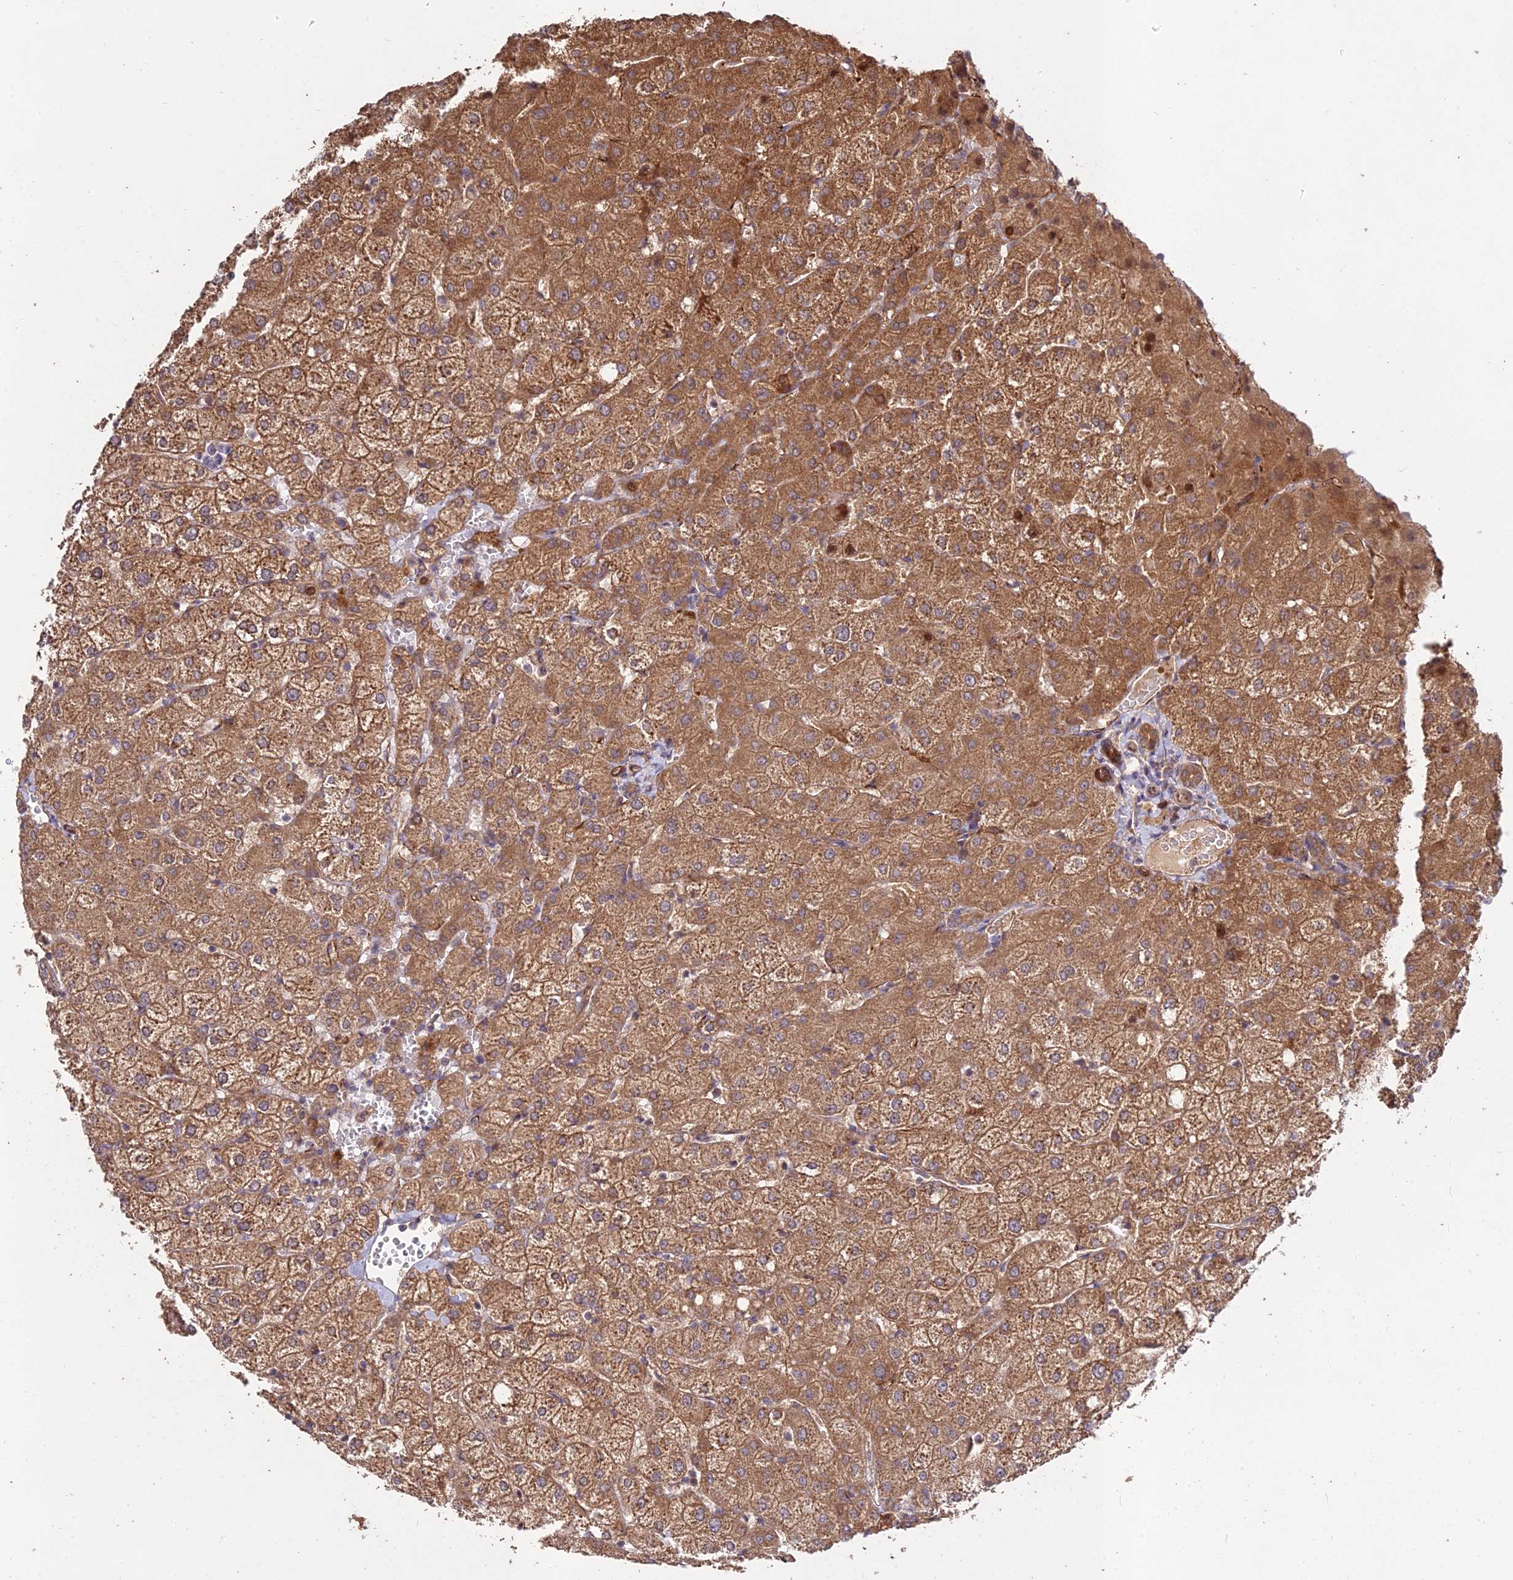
{"staining": {"intensity": "moderate", "quantity": ">75%", "location": "cytoplasmic/membranous"}, "tissue": "liver", "cell_type": "Cholangiocytes", "image_type": "normal", "snomed": [{"axis": "morphology", "description": "Normal tissue, NOS"}, {"axis": "topography", "description": "Liver"}], "caption": "Immunohistochemical staining of normal liver reveals moderate cytoplasmic/membranous protein positivity in approximately >75% of cholangiocytes.", "gene": "GRTP1", "patient": {"sex": "female", "age": 54}}